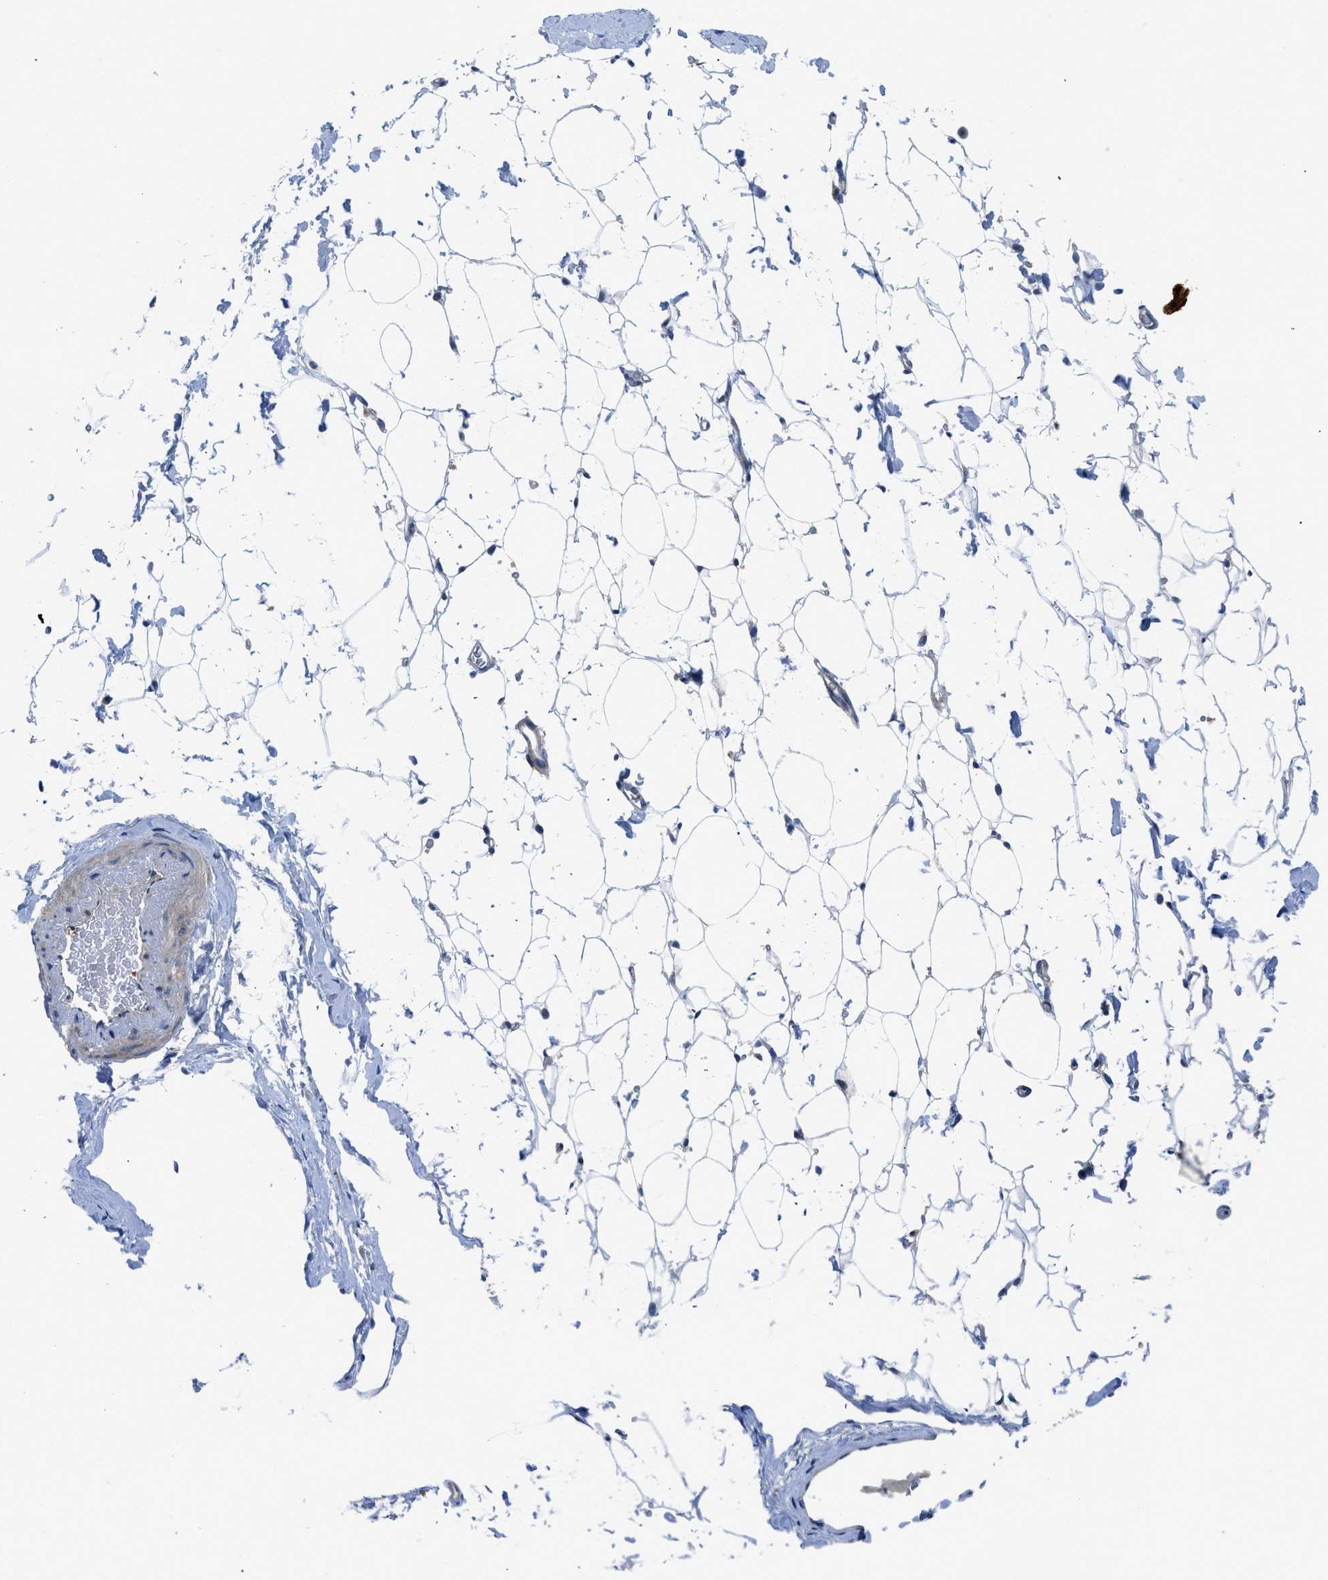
{"staining": {"intensity": "negative", "quantity": "none", "location": "none"}, "tissue": "adipose tissue", "cell_type": "Adipocytes", "image_type": "normal", "snomed": [{"axis": "morphology", "description": "Normal tissue, NOS"}, {"axis": "topography", "description": "Breast"}, {"axis": "topography", "description": "Soft tissue"}], "caption": "Human adipose tissue stained for a protein using immunohistochemistry exhibits no expression in adipocytes.", "gene": "PANX1", "patient": {"sex": "female", "age": 75}}